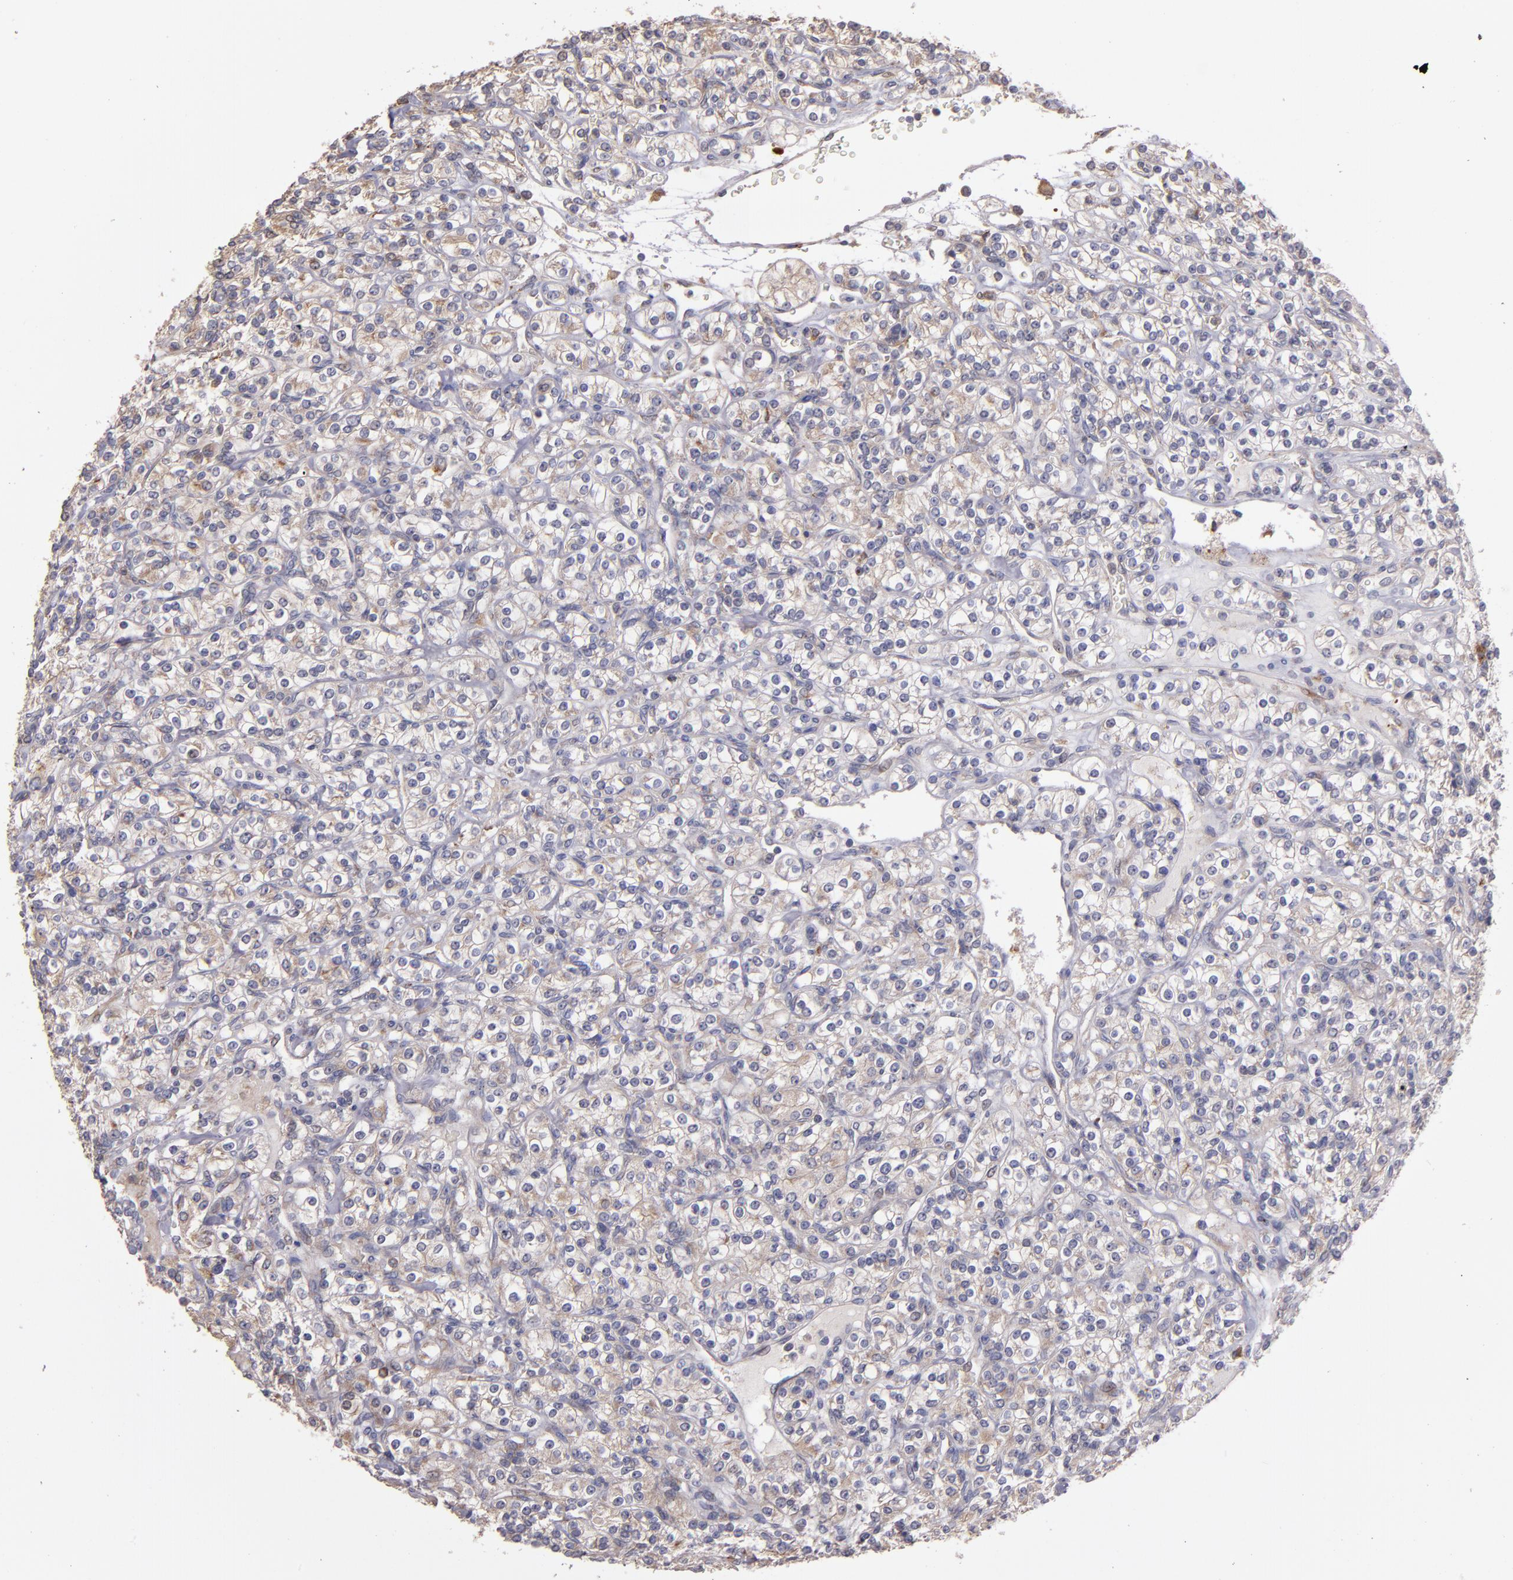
{"staining": {"intensity": "weak", "quantity": ">75%", "location": "cytoplasmic/membranous"}, "tissue": "renal cancer", "cell_type": "Tumor cells", "image_type": "cancer", "snomed": [{"axis": "morphology", "description": "Adenocarcinoma, NOS"}, {"axis": "topography", "description": "Kidney"}], "caption": "Renal cancer (adenocarcinoma) stained with a protein marker demonstrates weak staining in tumor cells.", "gene": "IFIH1", "patient": {"sex": "male", "age": 77}}